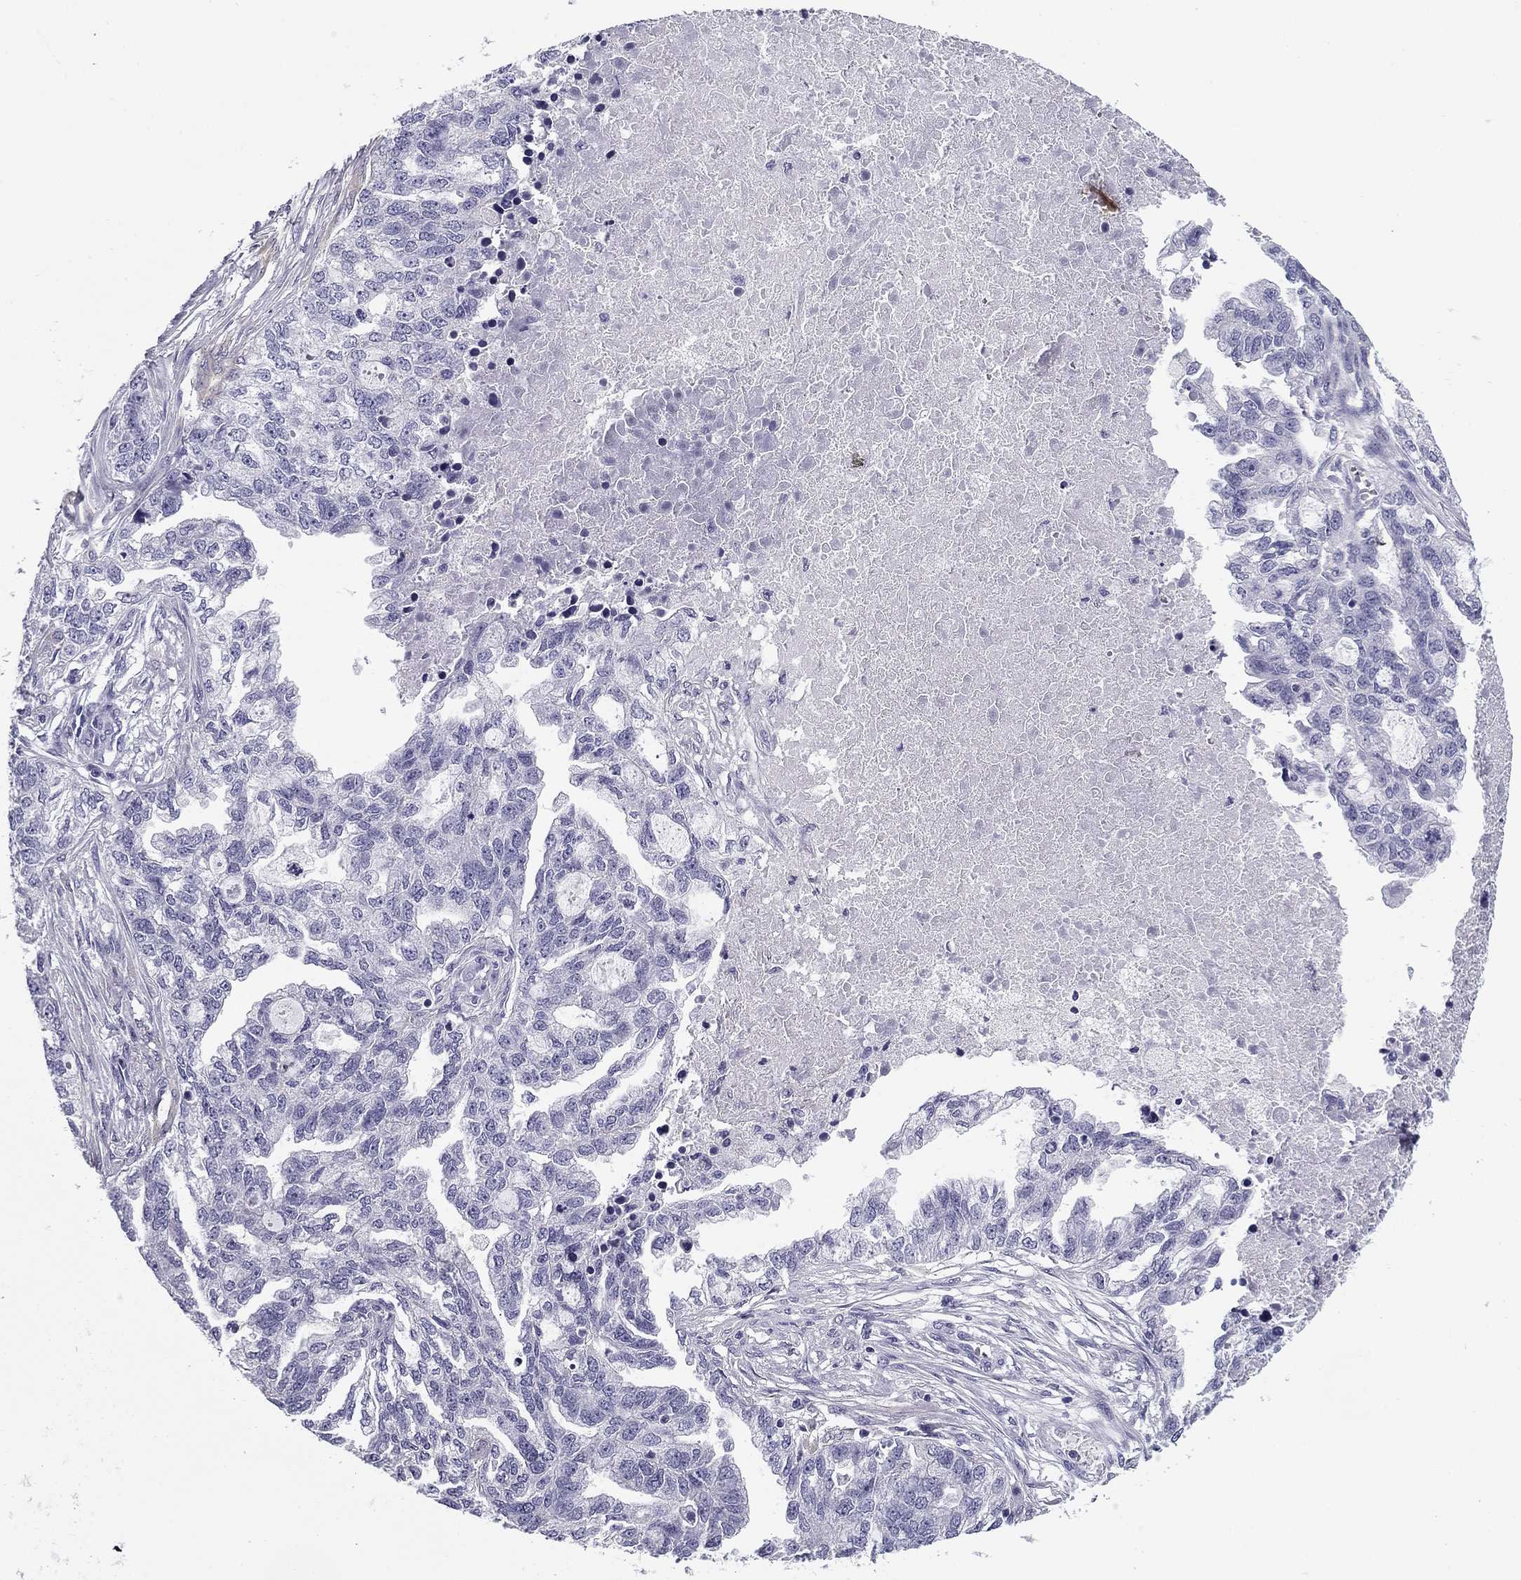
{"staining": {"intensity": "negative", "quantity": "none", "location": "none"}, "tissue": "ovarian cancer", "cell_type": "Tumor cells", "image_type": "cancer", "snomed": [{"axis": "morphology", "description": "Cystadenocarcinoma, serous, NOS"}, {"axis": "topography", "description": "Ovary"}], "caption": "Histopathology image shows no protein staining in tumor cells of ovarian cancer tissue. (DAB immunohistochemistry (IHC) visualized using brightfield microscopy, high magnification).", "gene": "FLNC", "patient": {"sex": "female", "age": 51}}